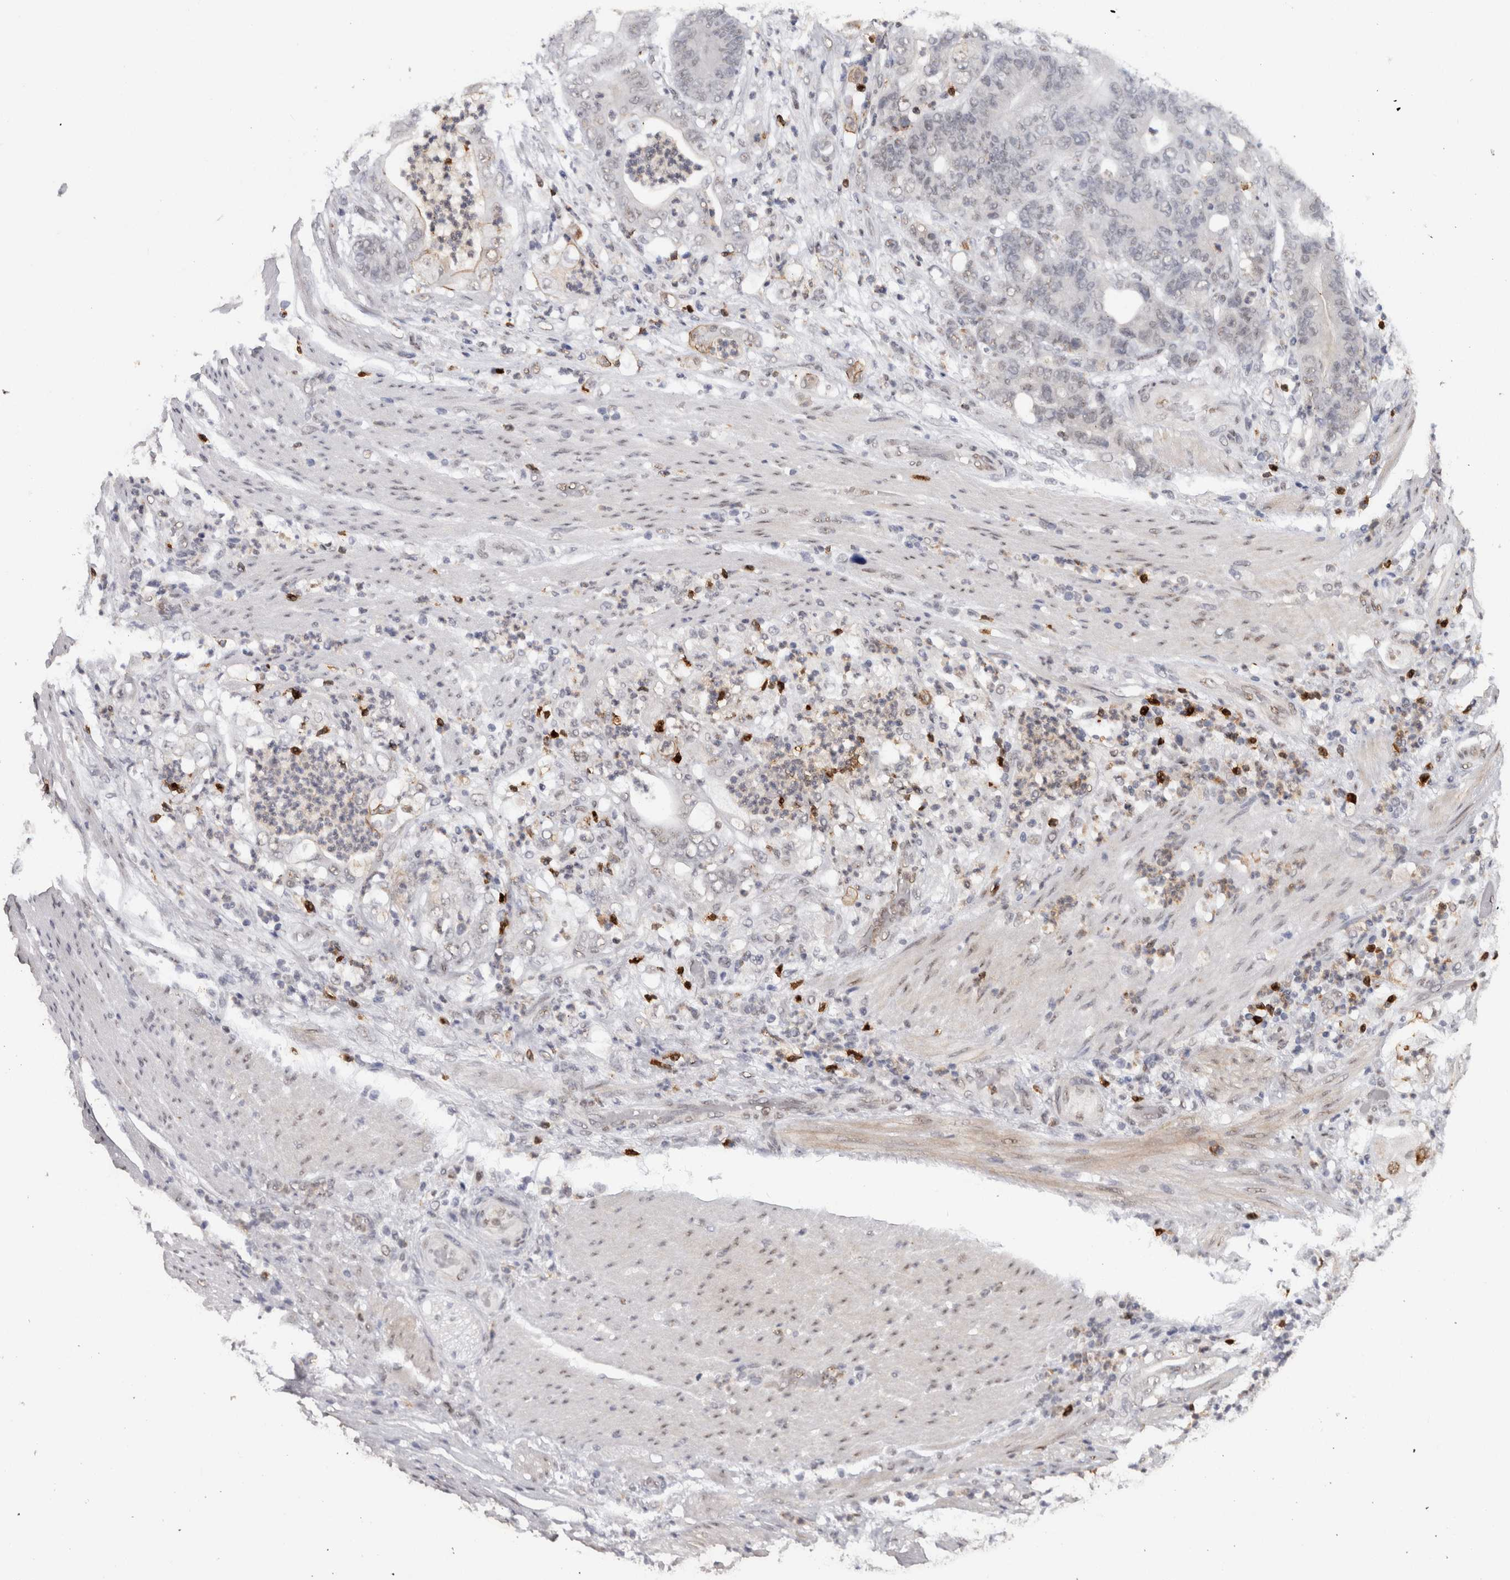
{"staining": {"intensity": "moderate", "quantity": "<25%", "location": "cytoplasmic/membranous"}, "tissue": "stomach cancer", "cell_type": "Tumor cells", "image_type": "cancer", "snomed": [{"axis": "morphology", "description": "Adenocarcinoma, NOS"}, {"axis": "topography", "description": "Stomach"}], "caption": "Tumor cells display low levels of moderate cytoplasmic/membranous staining in approximately <25% of cells in human stomach cancer (adenocarcinoma). The protein of interest is shown in brown color, while the nuclei are stained blue.", "gene": "RPS6KA2", "patient": {"sex": "female", "age": 73}}